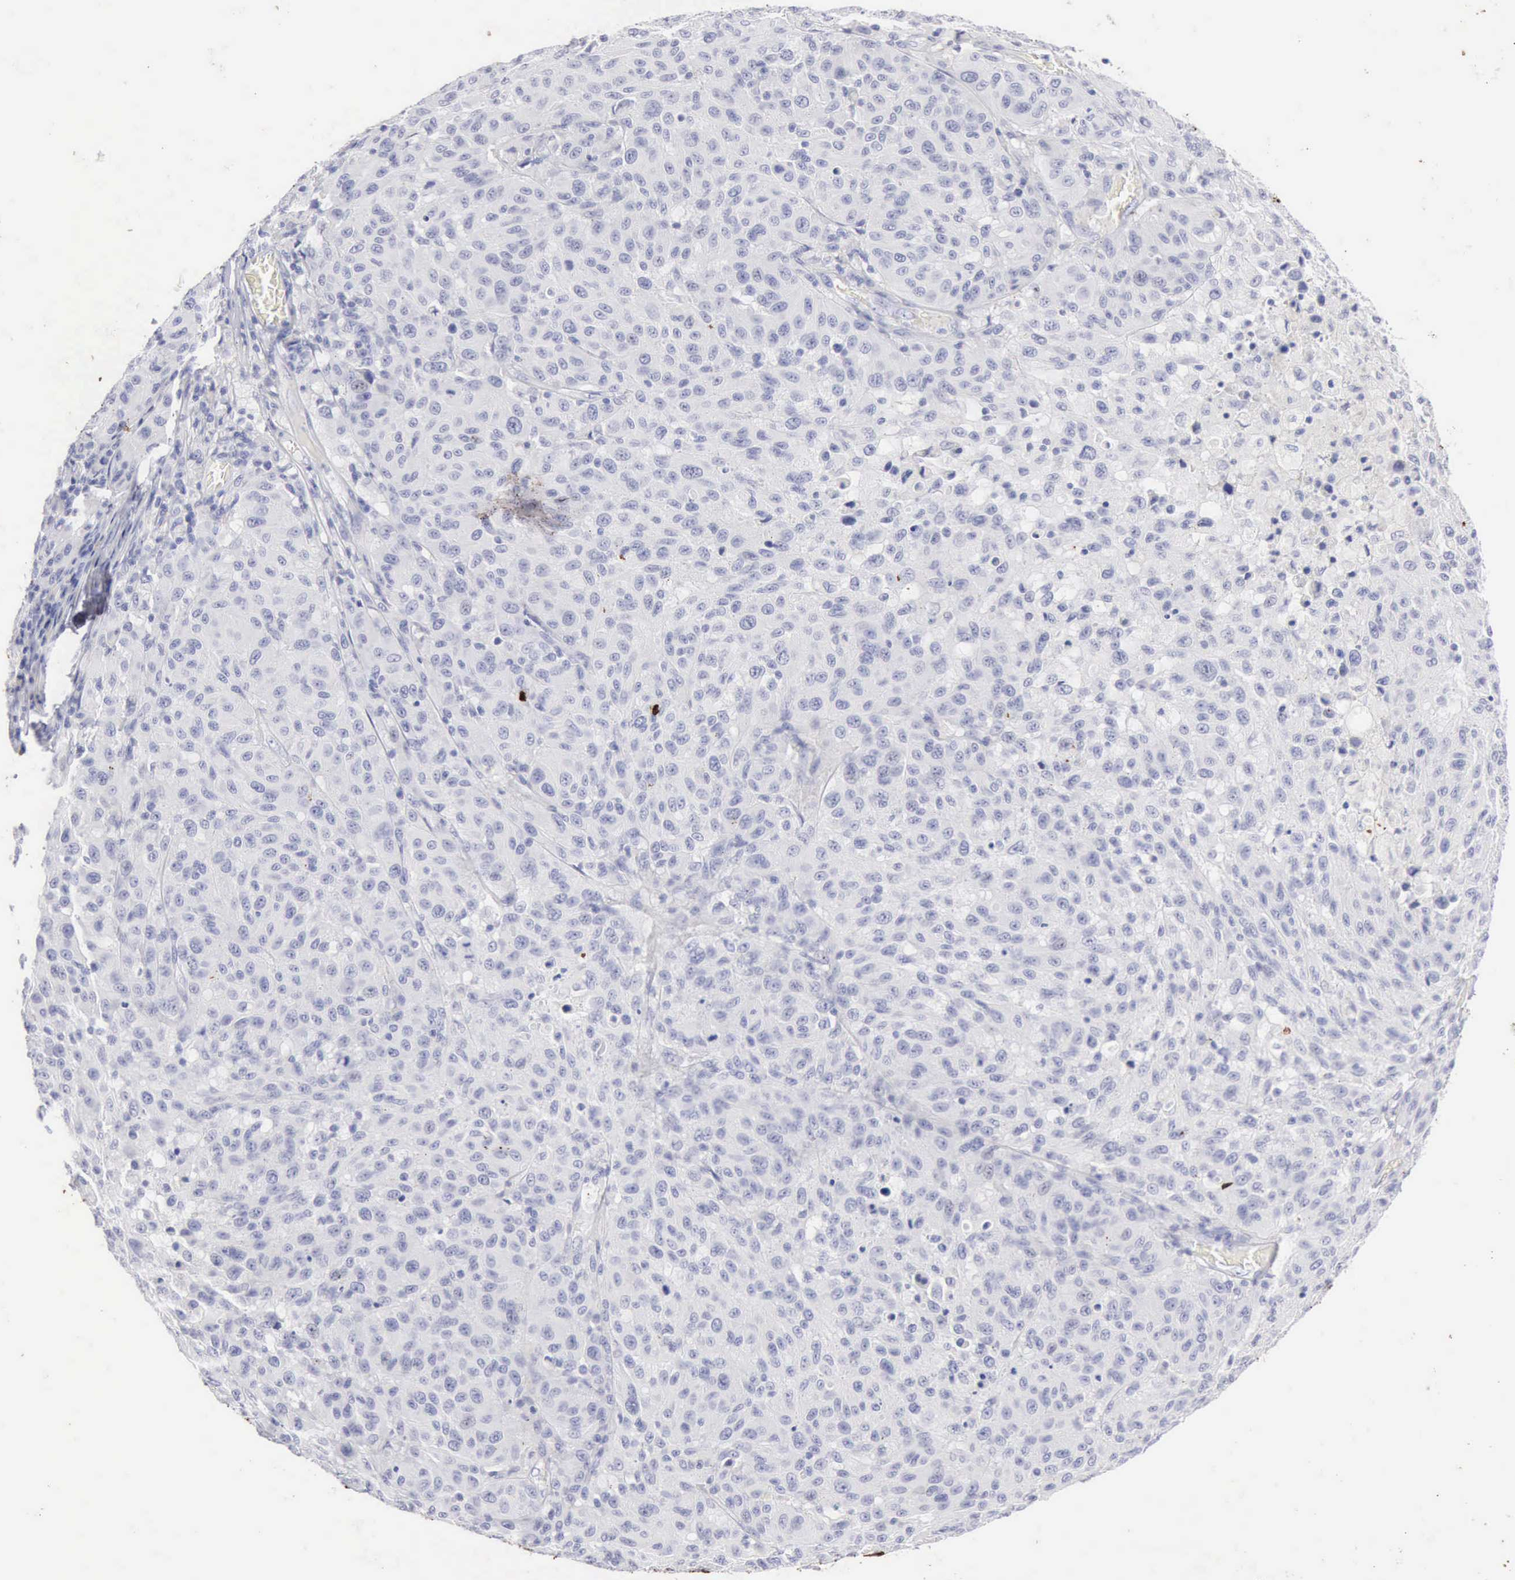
{"staining": {"intensity": "negative", "quantity": "none", "location": "none"}, "tissue": "melanoma", "cell_type": "Tumor cells", "image_type": "cancer", "snomed": [{"axis": "morphology", "description": "Malignant melanoma, NOS"}, {"axis": "topography", "description": "Skin"}], "caption": "Photomicrograph shows no protein expression in tumor cells of malignant melanoma tissue.", "gene": "KRT10", "patient": {"sex": "female", "age": 77}}